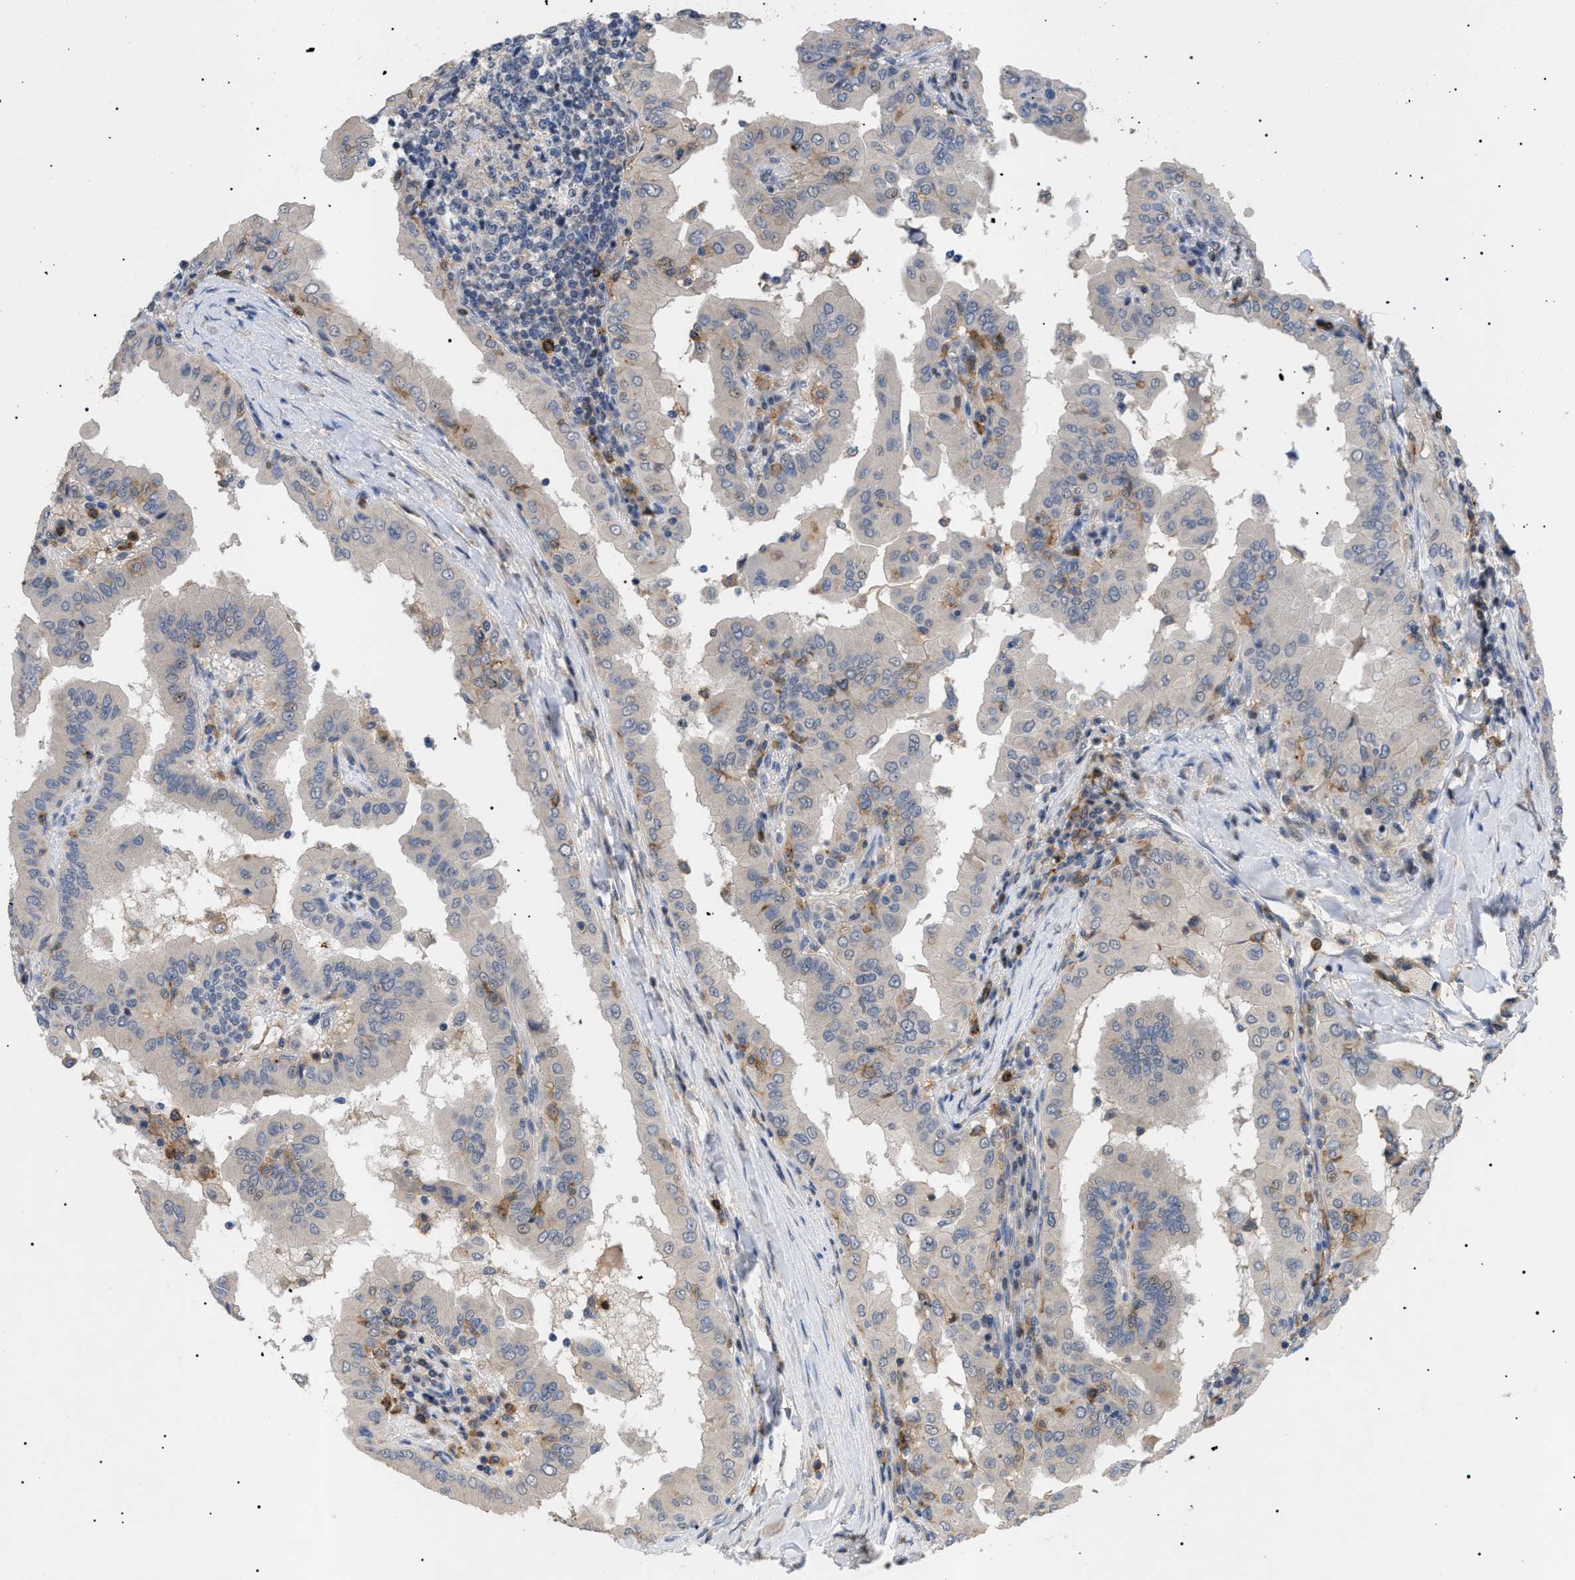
{"staining": {"intensity": "weak", "quantity": "<25%", "location": "cytoplasmic/membranous"}, "tissue": "thyroid cancer", "cell_type": "Tumor cells", "image_type": "cancer", "snomed": [{"axis": "morphology", "description": "Papillary adenocarcinoma, NOS"}, {"axis": "topography", "description": "Thyroid gland"}], "caption": "Immunohistochemical staining of thyroid cancer (papillary adenocarcinoma) reveals no significant staining in tumor cells.", "gene": "CD300A", "patient": {"sex": "male", "age": 33}}